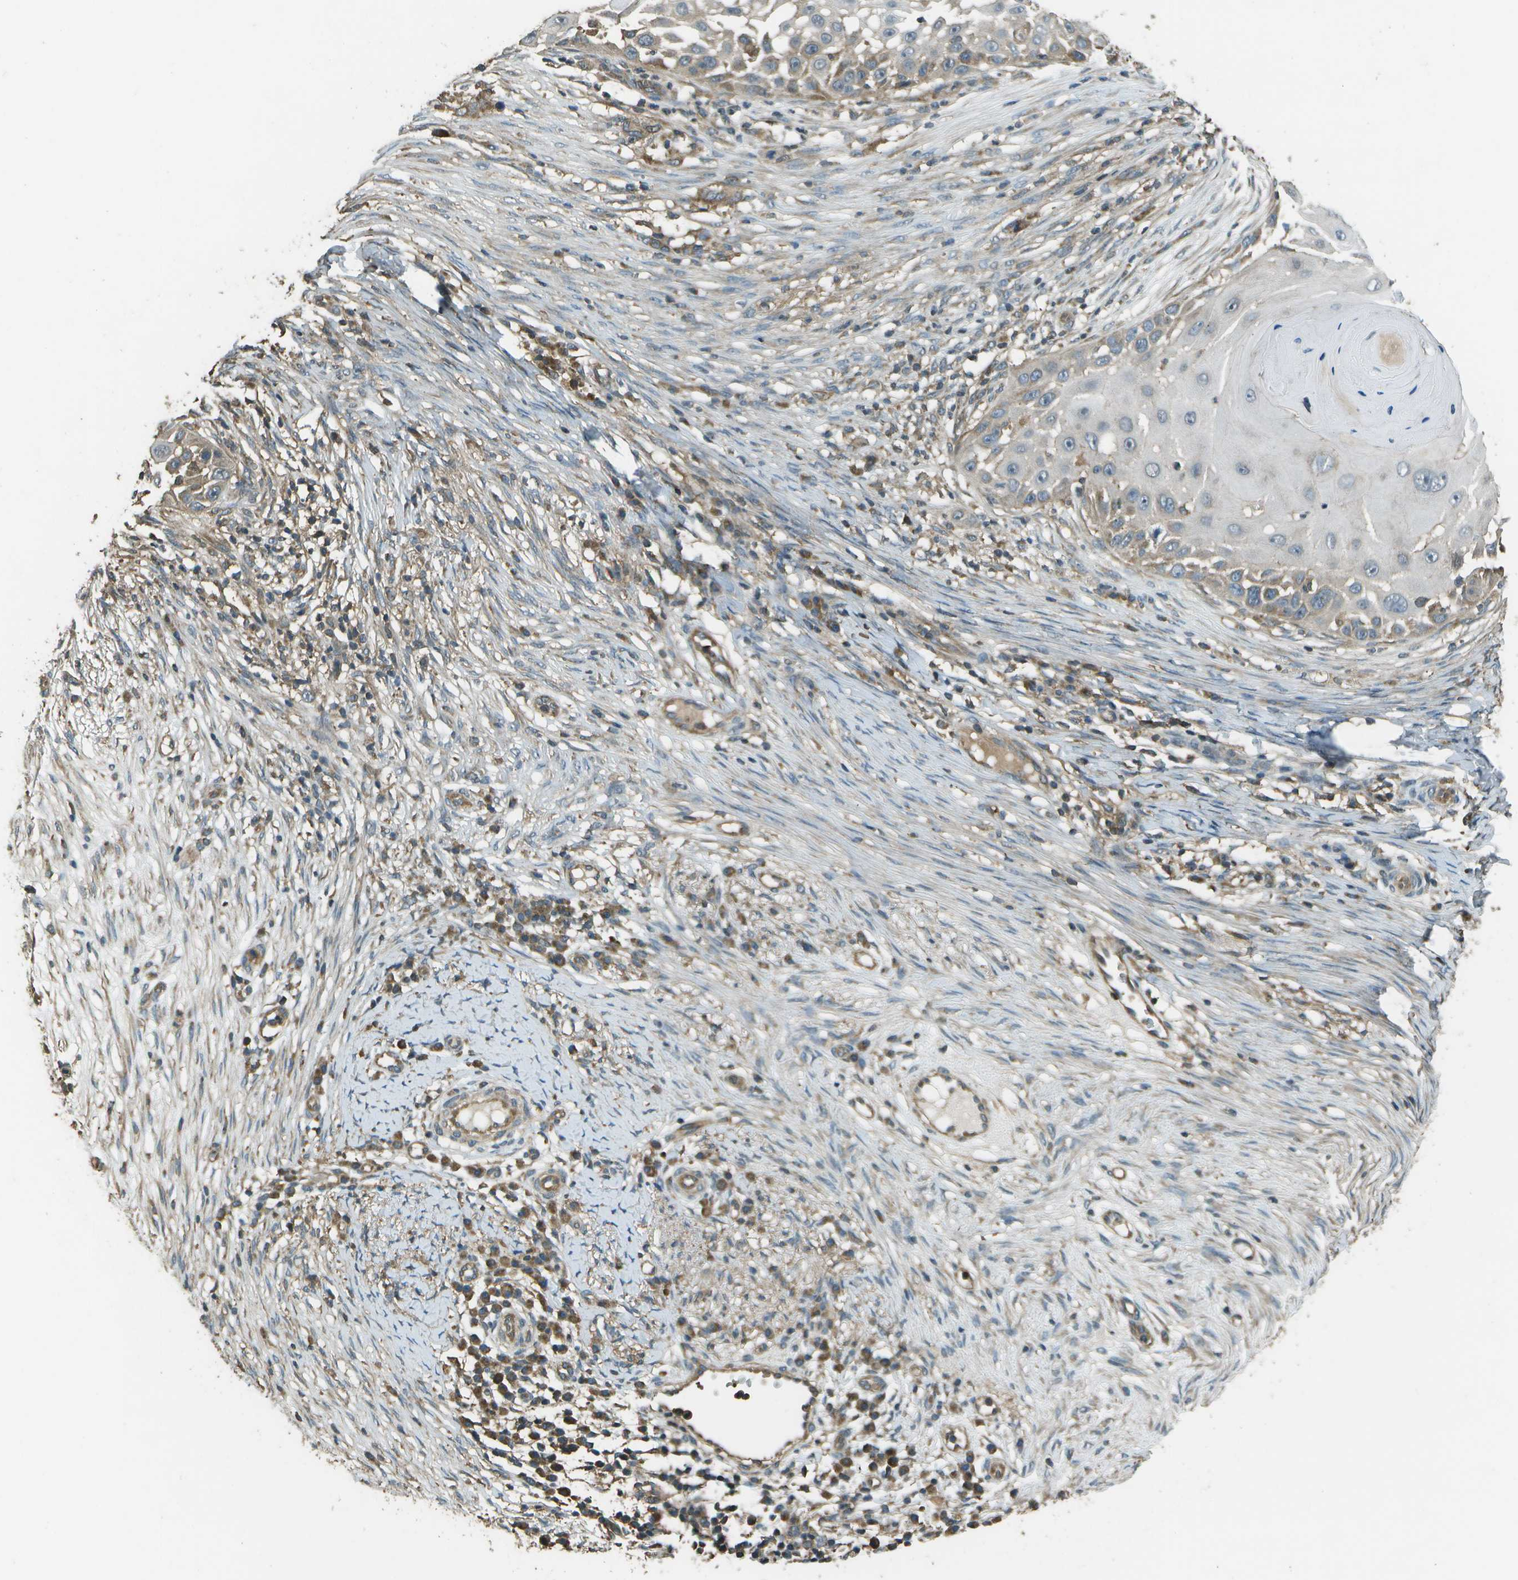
{"staining": {"intensity": "moderate", "quantity": "<25%", "location": "cytoplasmic/membranous"}, "tissue": "skin cancer", "cell_type": "Tumor cells", "image_type": "cancer", "snomed": [{"axis": "morphology", "description": "Squamous cell carcinoma, NOS"}, {"axis": "topography", "description": "Skin"}], "caption": "Immunohistochemistry image of human skin squamous cell carcinoma stained for a protein (brown), which reveals low levels of moderate cytoplasmic/membranous staining in approximately <25% of tumor cells.", "gene": "PLPBP", "patient": {"sex": "female", "age": 44}}